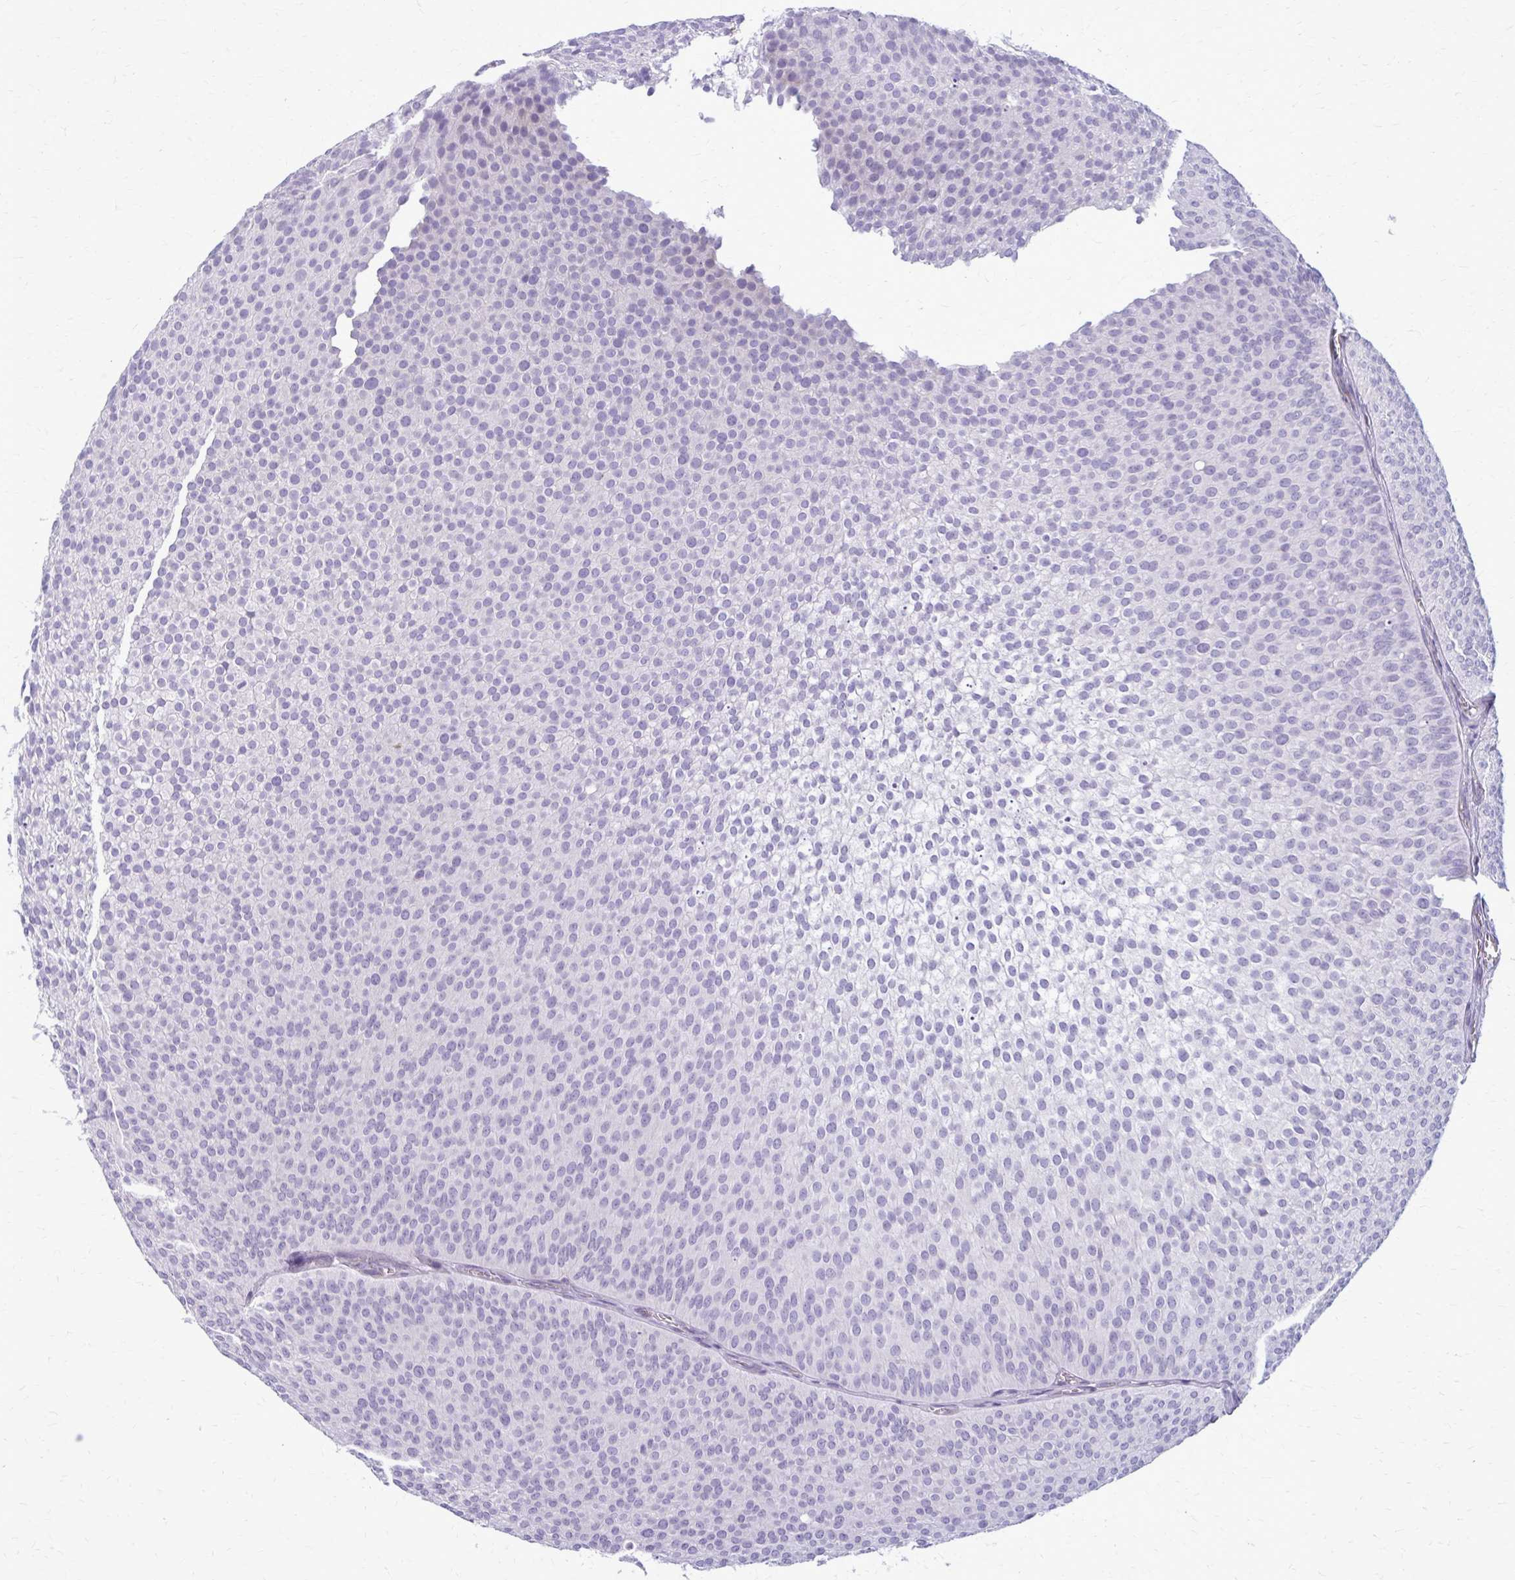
{"staining": {"intensity": "negative", "quantity": "none", "location": "none"}, "tissue": "urothelial cancer", "cell_type": "Tumor cells", "image_type": "cancer", "snomed": [{"axis": "morphology", "description": "Urothelial carcinoma, Low grade"}, {"axis": "topography", "description": "Urinary bladder"}], "caption": "Immunohistochemistry of human low-grade urothelial carcinoma reveals no expression in tumor cells. (DAB (3,3'-diaminobenzidine) immunohistochemistry (IHC) visualized using brightfield microscopy, high magnification).", "gene": "CASQ2", "patient": {"sex": "male", "age": 91}}